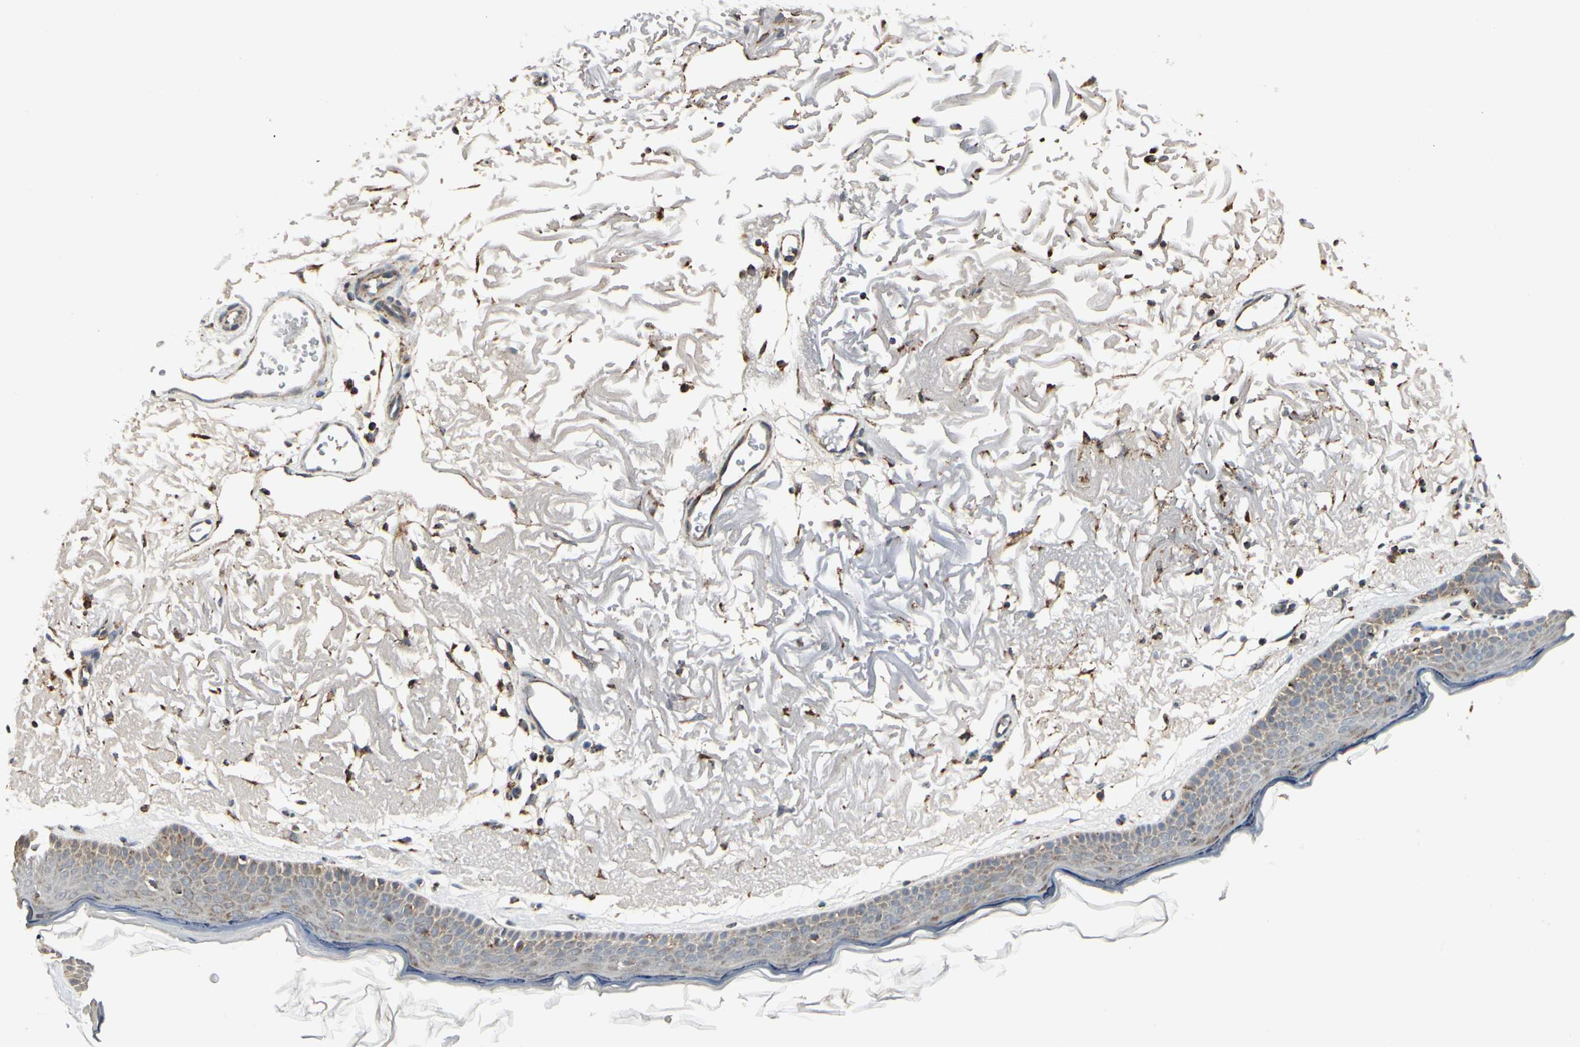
{"staining": {"intensity": "moderate", "quantity": "25%-75%", "location": "cytoplasmic/membranous"}, "tissue": "skin", "cell_type": "Fibroblasts", "image_type": "normal", "snomed": [{"axis": "morphology", "description": "Normal tissue, NOS"}, {"axis": "topography", "description": "Skin"}], "caption": "Immunohistochemistry (IHC) of benign skin reveals medium levels of moderate cytoplasmic/membranous expression in about 25%-75% of fibroblasts. The protein of interest is shown in brown color, while the nuclei are stained blue.", "gene": "ANKS6", "patient": {"sex": "female", "age": 90}}